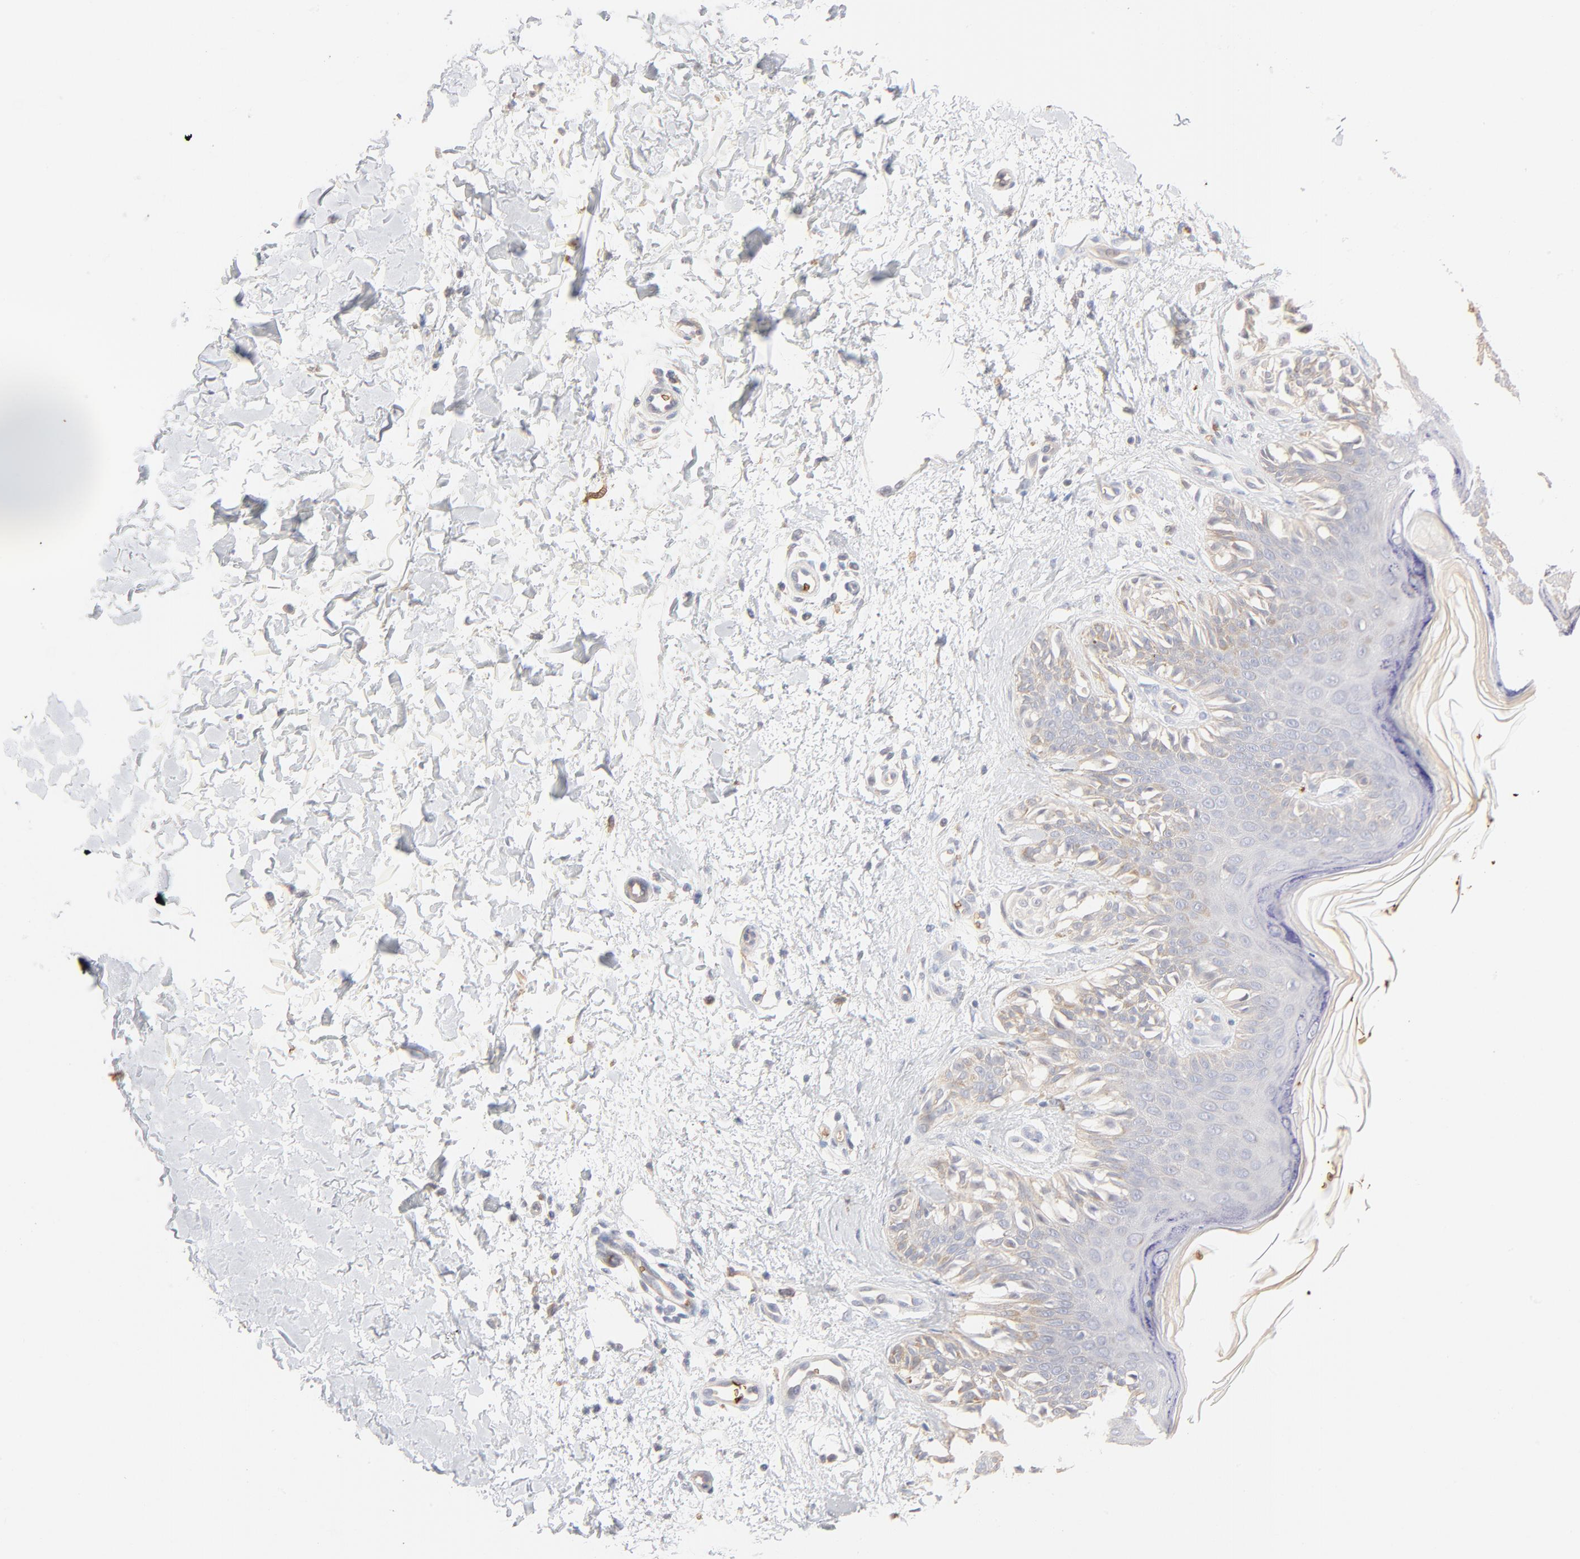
{"staining": {"intensity": "negative", "quantity": "none", "location": "none"}, "tissue": "melanoma", "cell_type": "Tumor cells", "image_type": "cancer", "snomed": [{"axis": "morphology", "description": "Normal tissue, NOS"}, {"axis": "morphology", "description": "Malignant melanoma, NOS"}, {"axis": "topography", "description": "Skin"}], "caption": "There is no significant expression in tumor cells of malignant melanoma. (DAB immunohistochemistry (IHC) with hematoxylin counter stain).", "gene": "SPTB", "patient": {"sex": "male", "age": 83}}